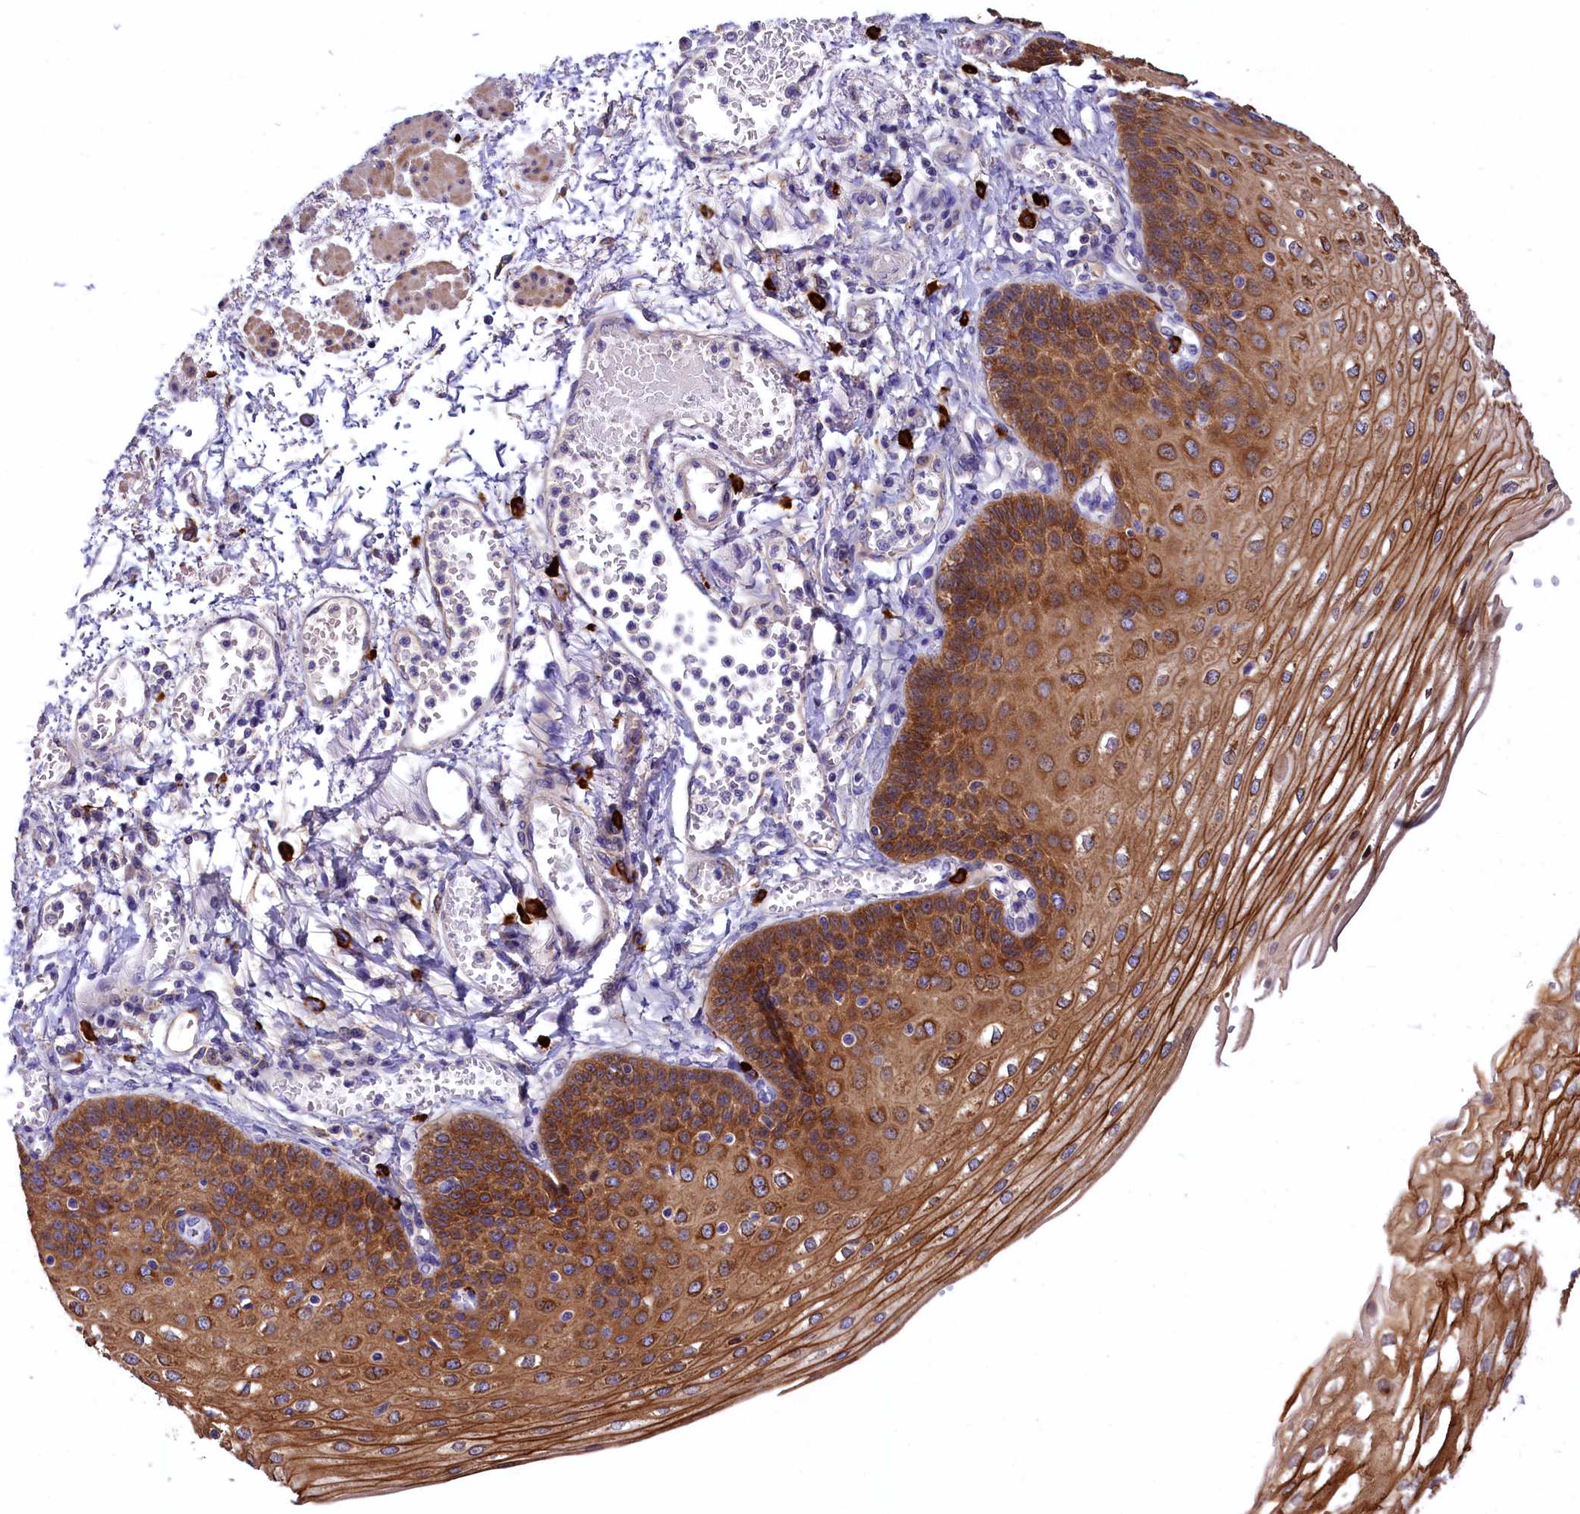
{"staining": {"intensity": "strong", "quantity": ">75%", "location": "cytoplasmic/membranous"}, "tissue": "esophagus", "cell_type": "Squamous epithelial cells", "image_type": "normal", "snomed": [{"axis": "morphology", "description": "Normal tissue, NOS"}, {"axis": "topography", "description": "Esophagus"}], "caption": "Protein expression analysis of normal esophagus demonstrates strong cytoplasmic/membranous positivity in approximately >75% of squamous epithelial cells.", "gene": "EPS8L2", "patient": {"sex": "male", "age": 81}}